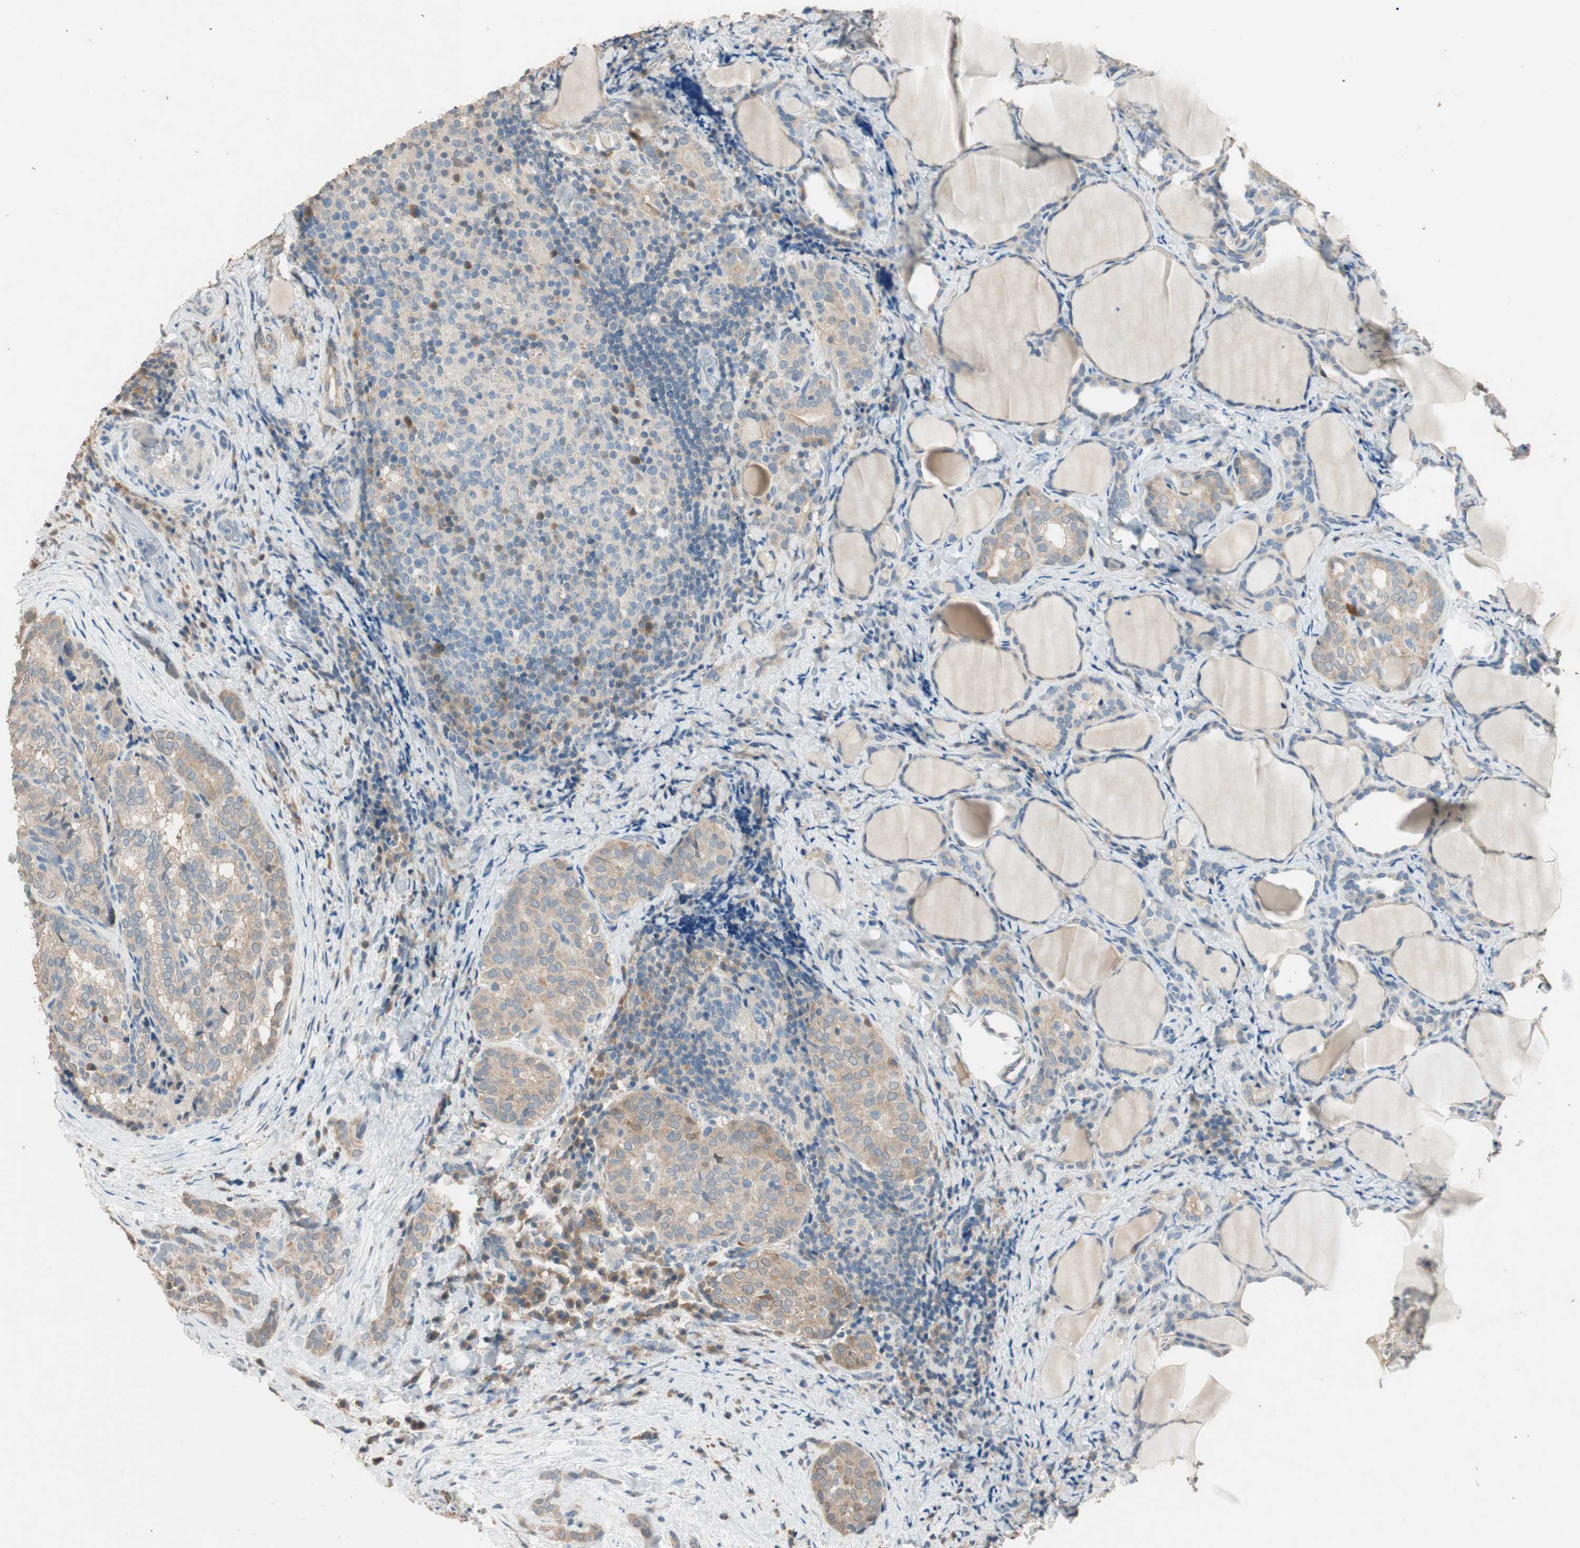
{"staining": {"intensity": "weak", "quantity": ">75%", "location": "cytoplasmic/membranous"}, "tissue": "thyroid cancer", "cell_type": "Tumor cells", "image_type": "cancer", "snomed": [{"axis": "morphology", "description": "Normal tissue, NOS"}, {"axis": "morphology", "description": "Papillary adenocarcinoma, NOS"}, {"axis": "topography", "description": "Thyroid gland"}], "caption": "Tumor cells show low levels of weak cytoplasmic/membranous positivity in about >75% of cells in thyroid cancer (papillary adenocarcinoma).", "gene": "SERPINB5", "patient": {"sex": "female", "age": 30}}